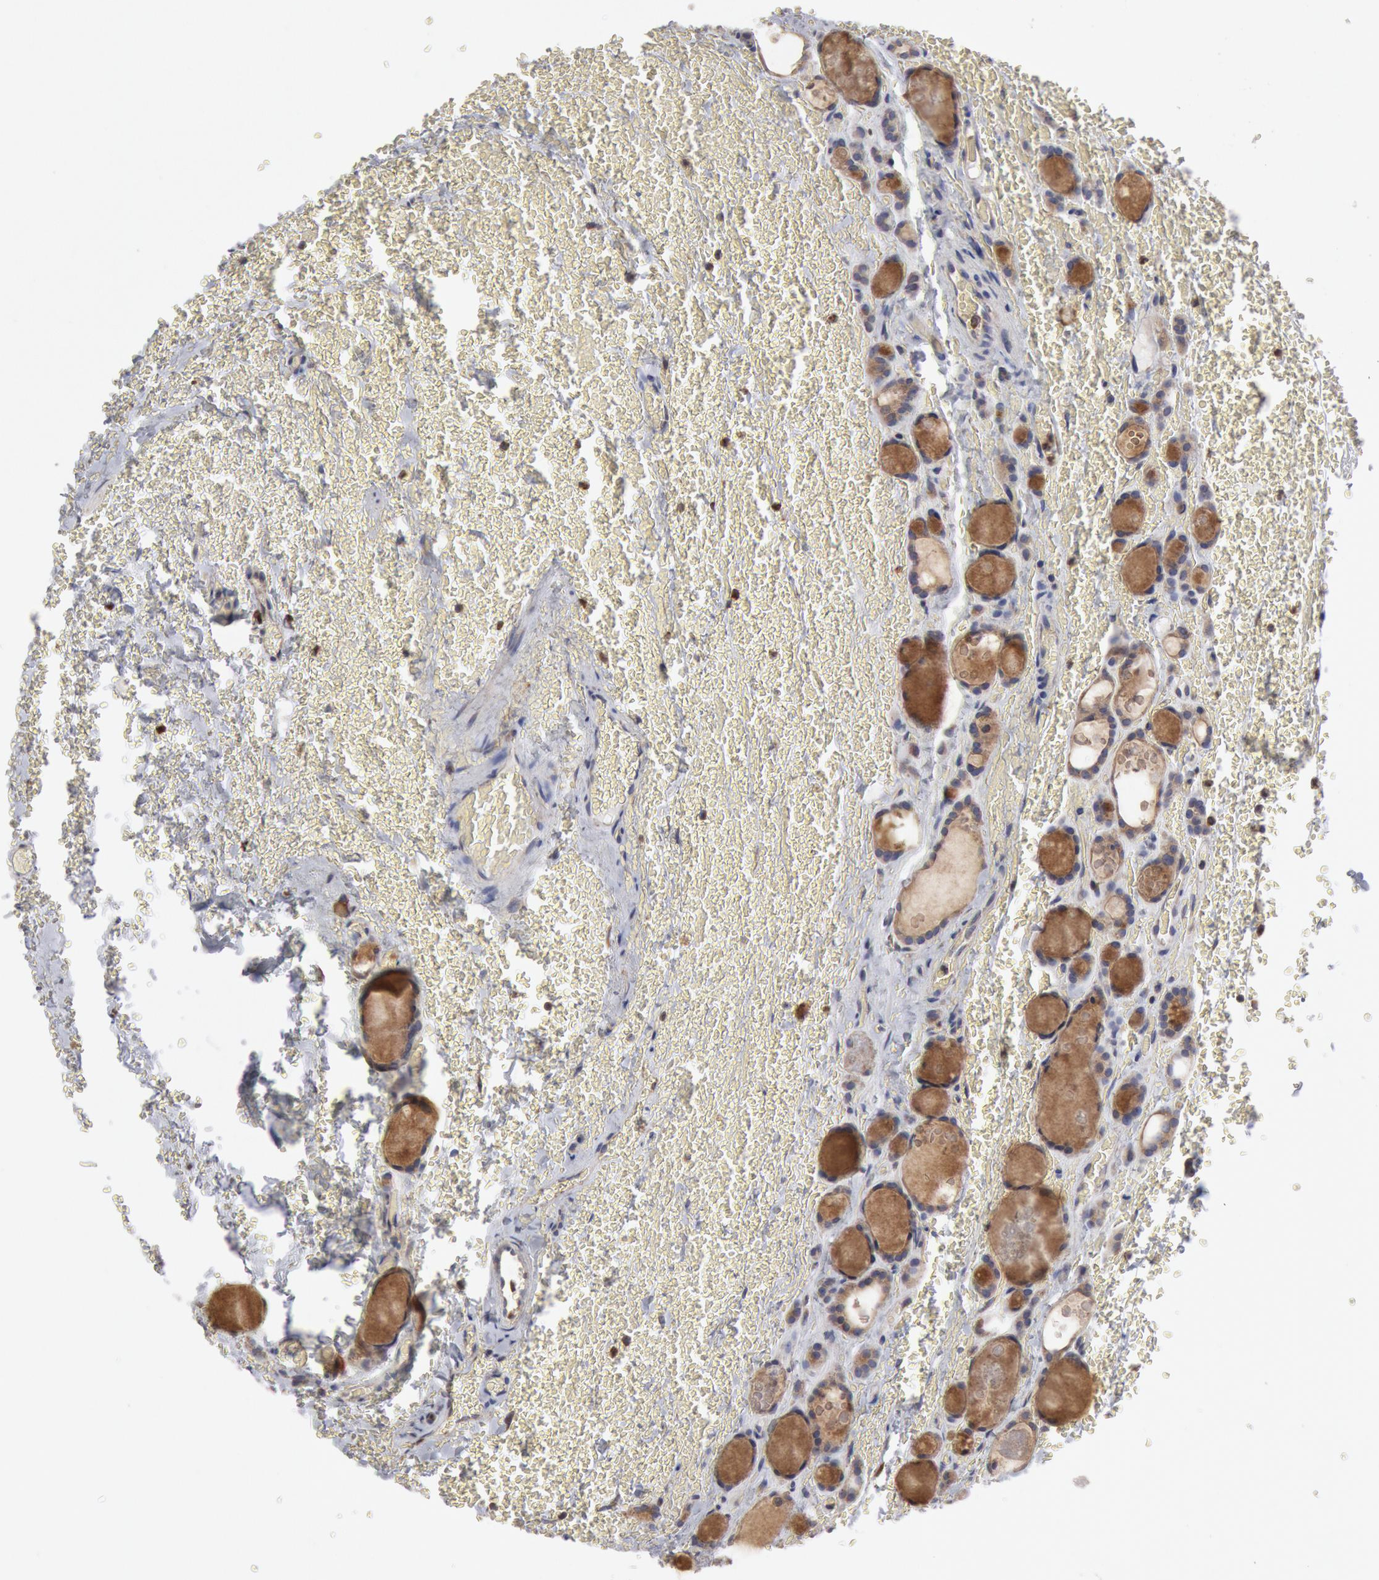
{"staining": {"intensity": "weak", "quantity": ">75%", "location": "cytoplasmic/membranous"}, "tissue": "thyroid cancer", "cell_type": "Tumor cells", "image_type": "cancer", "snomed": [{"axis": "morphology", "description": "Follicular adenoma carcinoma, NOS"}, {"axis": "topography", "description": "Thyroid gland"}], "caption": "This is a micrograph of immunohistochemistry (IHC) staining of thyroid follicular adenoma carcinoma, which shows weak positivity in the cytoplasmic/membranous of tumor cells.", "gene": "OSBPL8", "patient": {"sex": "female", "age": 71}}